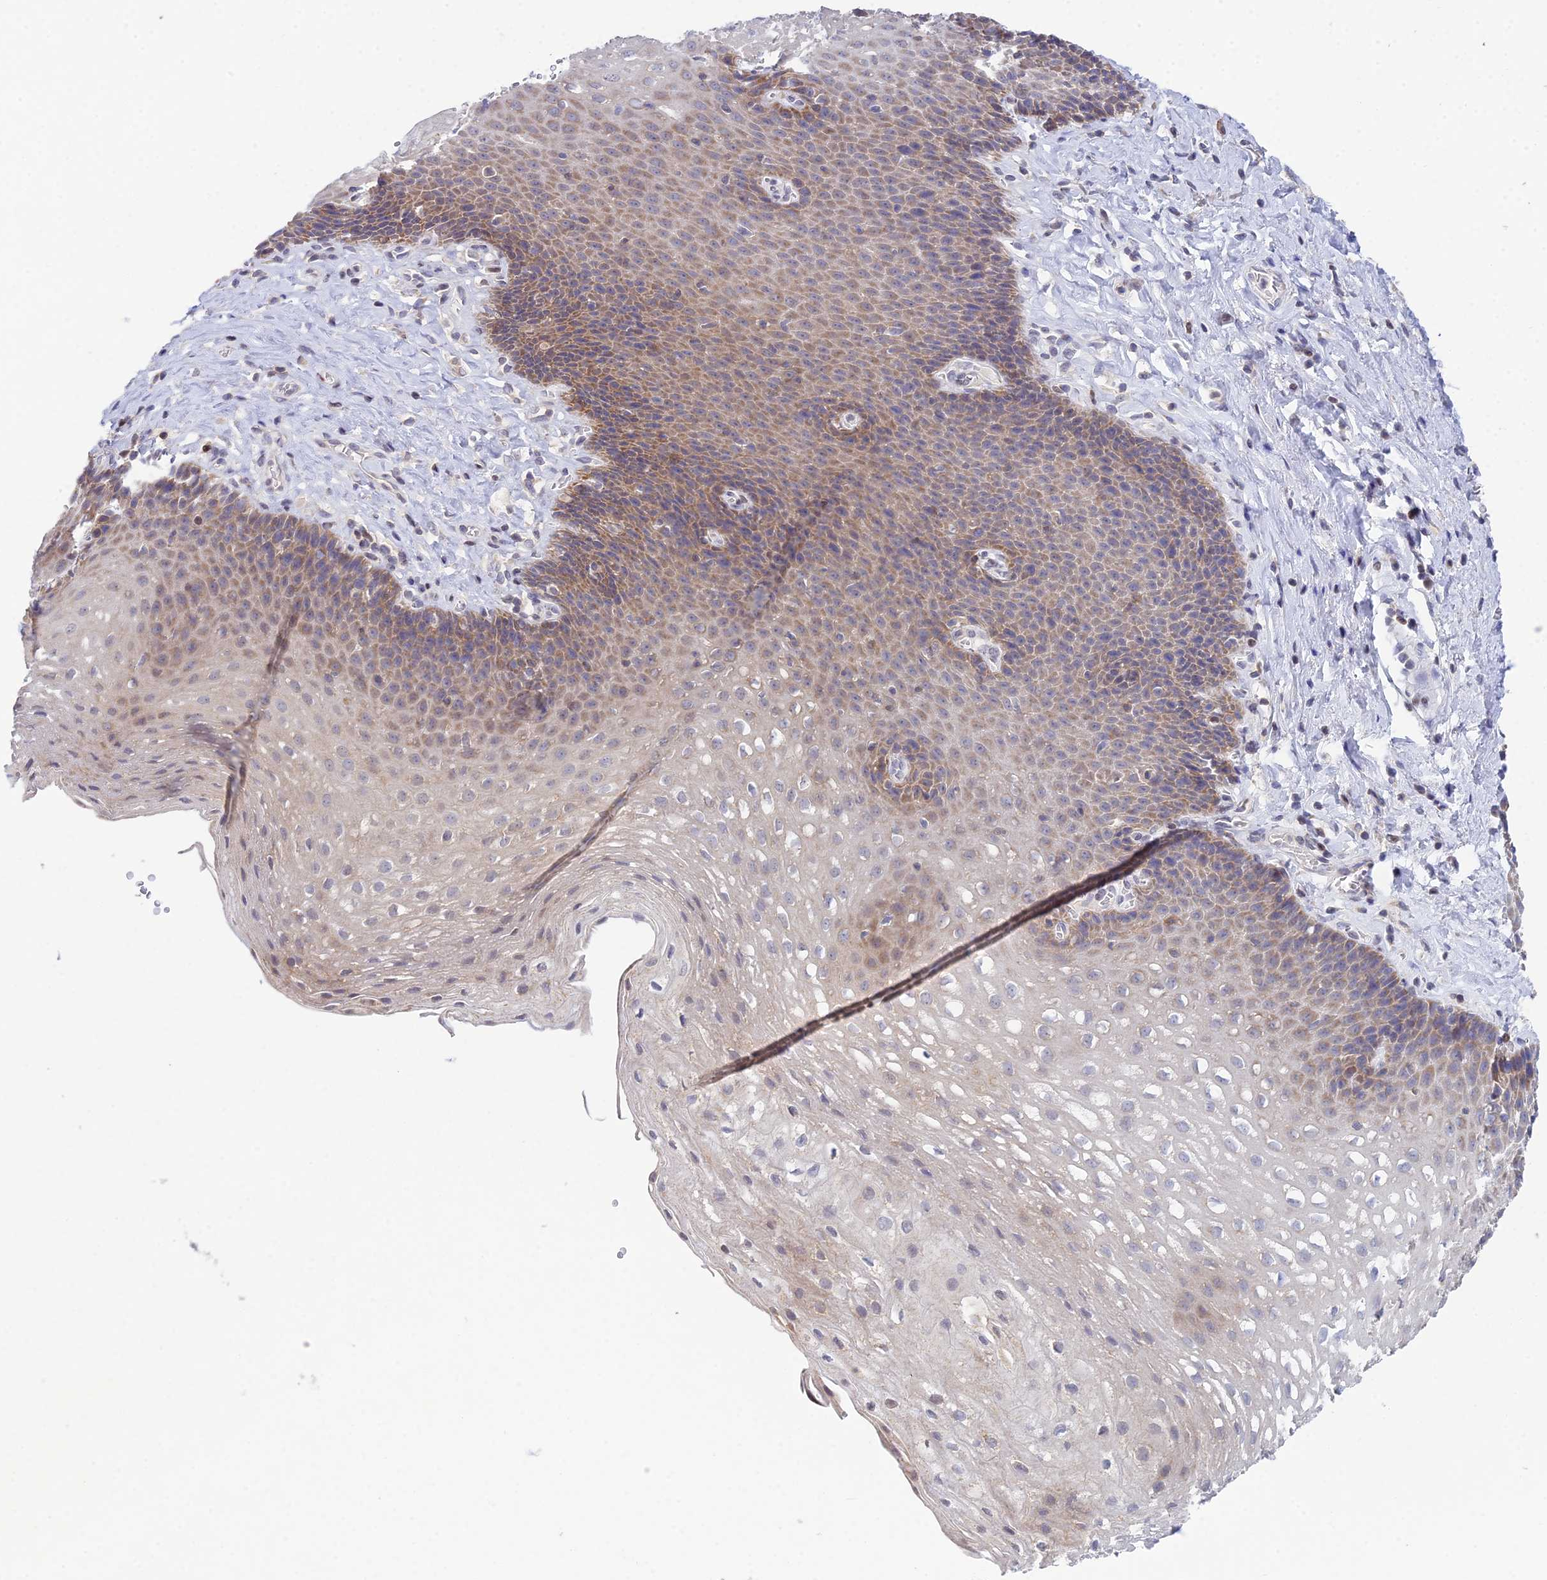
{"staining": {"intensity": "moderate", "quantity": ">75%", "location": "cytoplasmic/membranous"}, "tissue": "esophagus", "cell_type": "Squamous epithelial cells", "image_type": "normal", "snomed": [{"axis": "morphology", "description": "Normal tissue, NOS"}, {"axis": "topography", "description": "Esophagus"}], "caption": "The image exhibits staining of unremarkable esophagus, revealing moderate cytoplasmic/membranous protein expression (brown color) within squamous epithelial cells.", "gene": "ELOA2", "patient": {"sex": "female", "age": 66}}